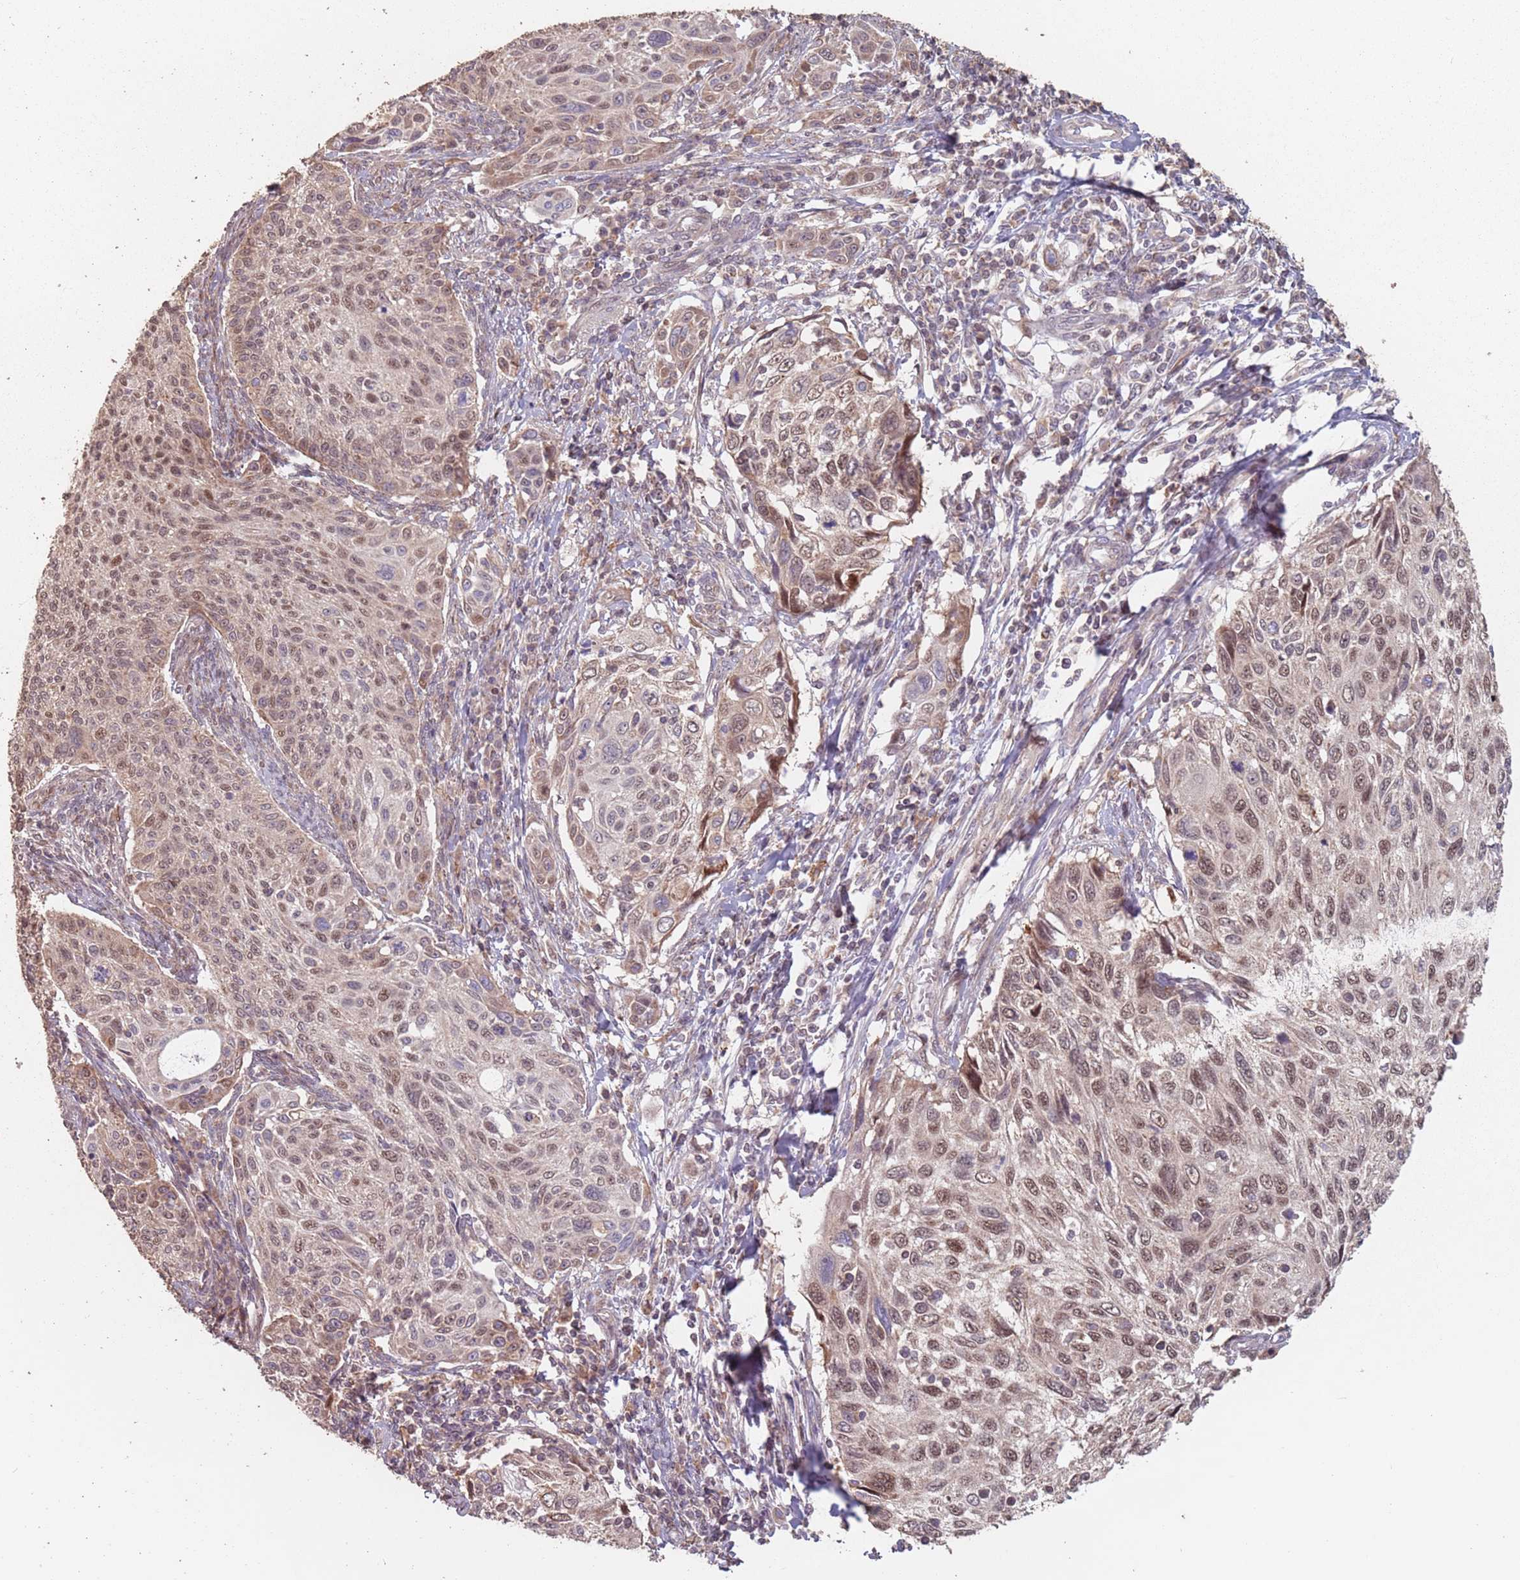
{"staining": {"intensity": "moderate", "quantity": ">75%", "location": "nuclear"}, "tissue": "cervical cancer", "cell_type": "Tumor cells", "image_type": "cancer", "snomed": [{"axis": "morphology", "description": "Squamous cell carcinoma, NOS"}, {"axis": "topography", "description": "Cervix"}], "caption": "A high-resolution image shows immunohistochemistry (IHC) staining of cervical cancer, which demonstrates moderate nuclear positivity in approximately >75% of tumor cells. The protein is shown in brown color, while the nuclei are stained blue.", "gene": "VPS52", "patient": {"sex": "female", "age": 70}}